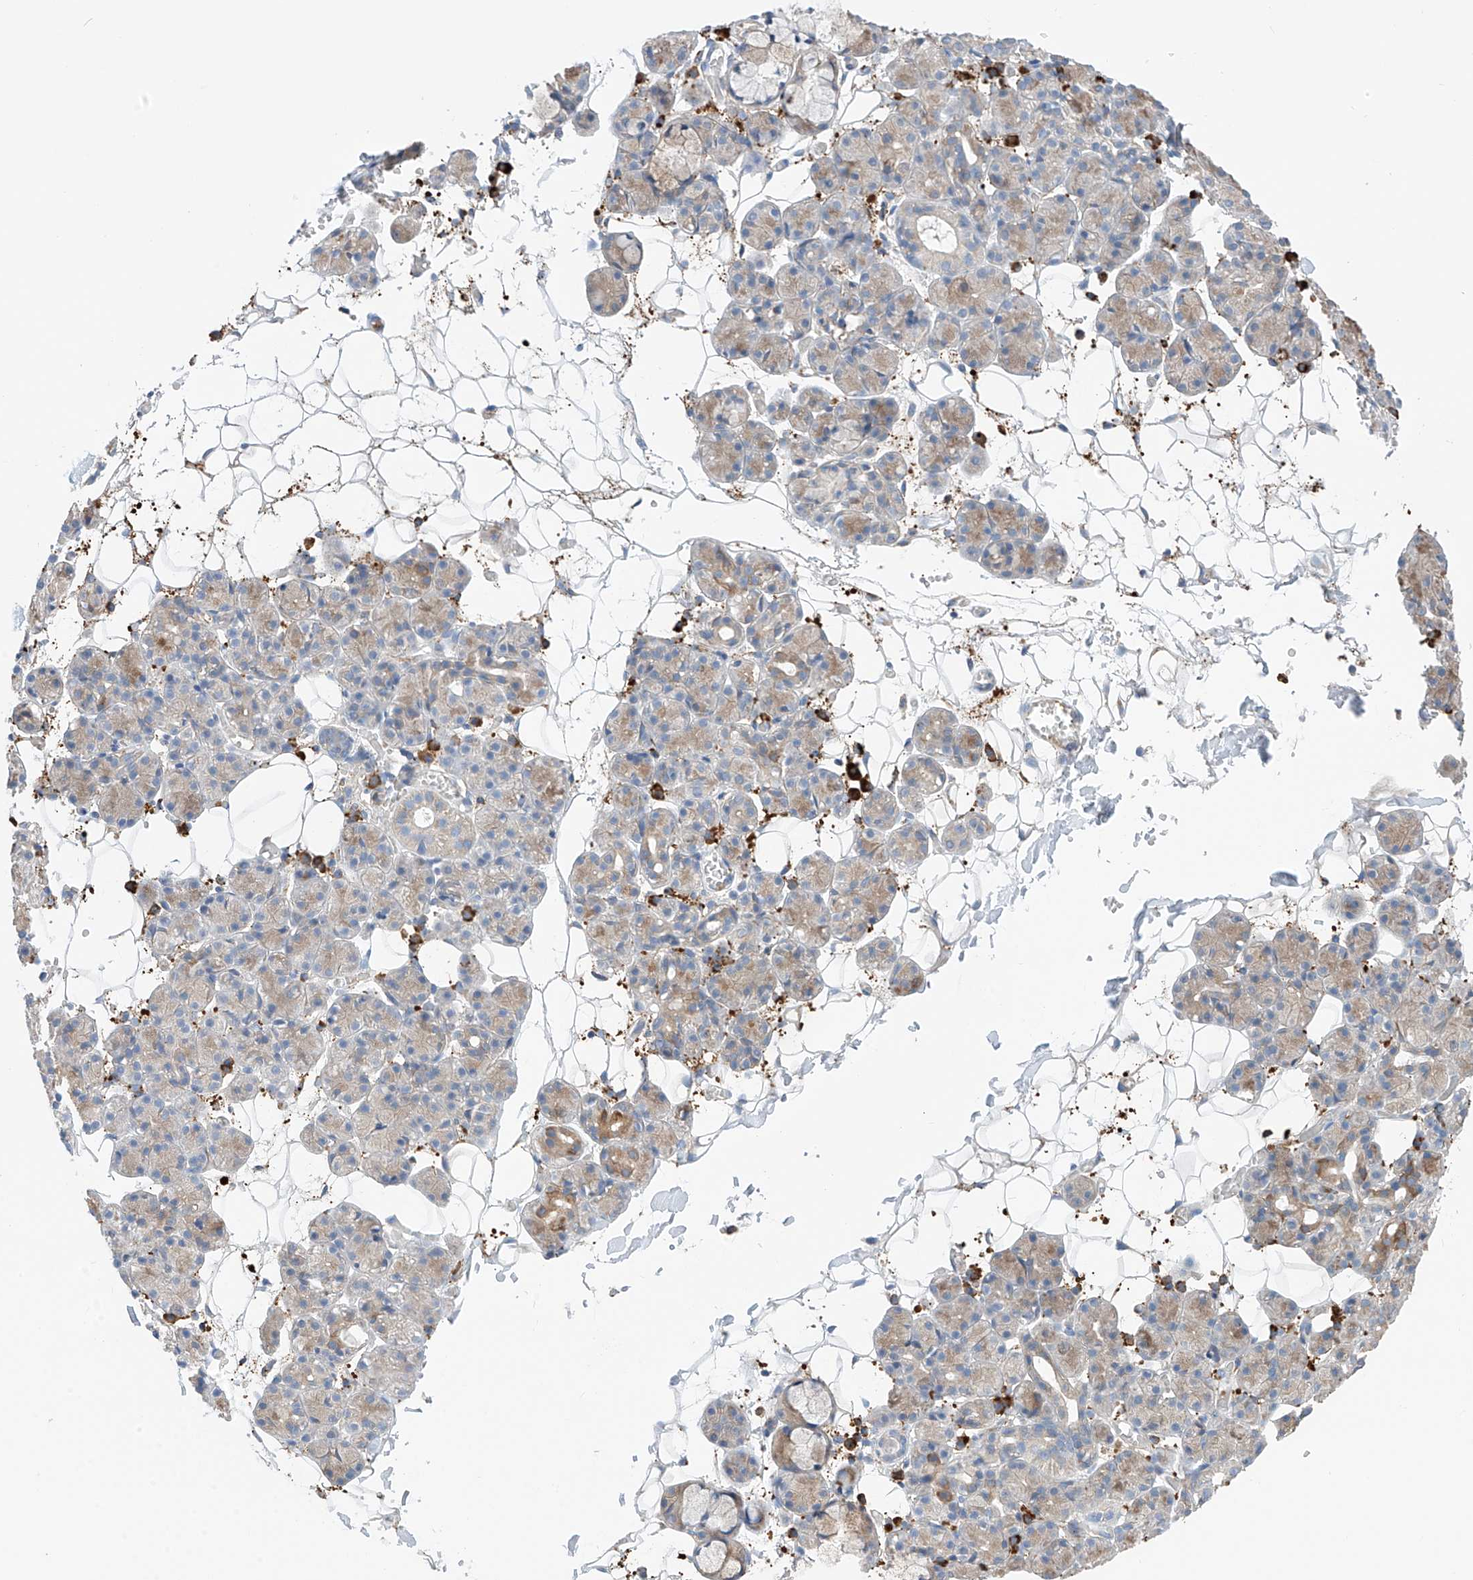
{"staining": {"intensity": "weak", "quantity": "25%-75%", "location": "cytoplasmic/membranous"}, "tissue": "salivary gland", "cell_type": "Glandular cells", "image_type": "normal", "snomed": [{"axis": "morphology", "description": "Normal tissue, NOS"}, {"axis": "topography", "description": "Salivary gland"}], "caption": "Weak cytoplasmic/membranous staining is appreciated in approximately 25%-75% of glandular cells in unremarkable salivary gland.", "gene": "REC8", "patient": {"sex": "male", "age": 63}}